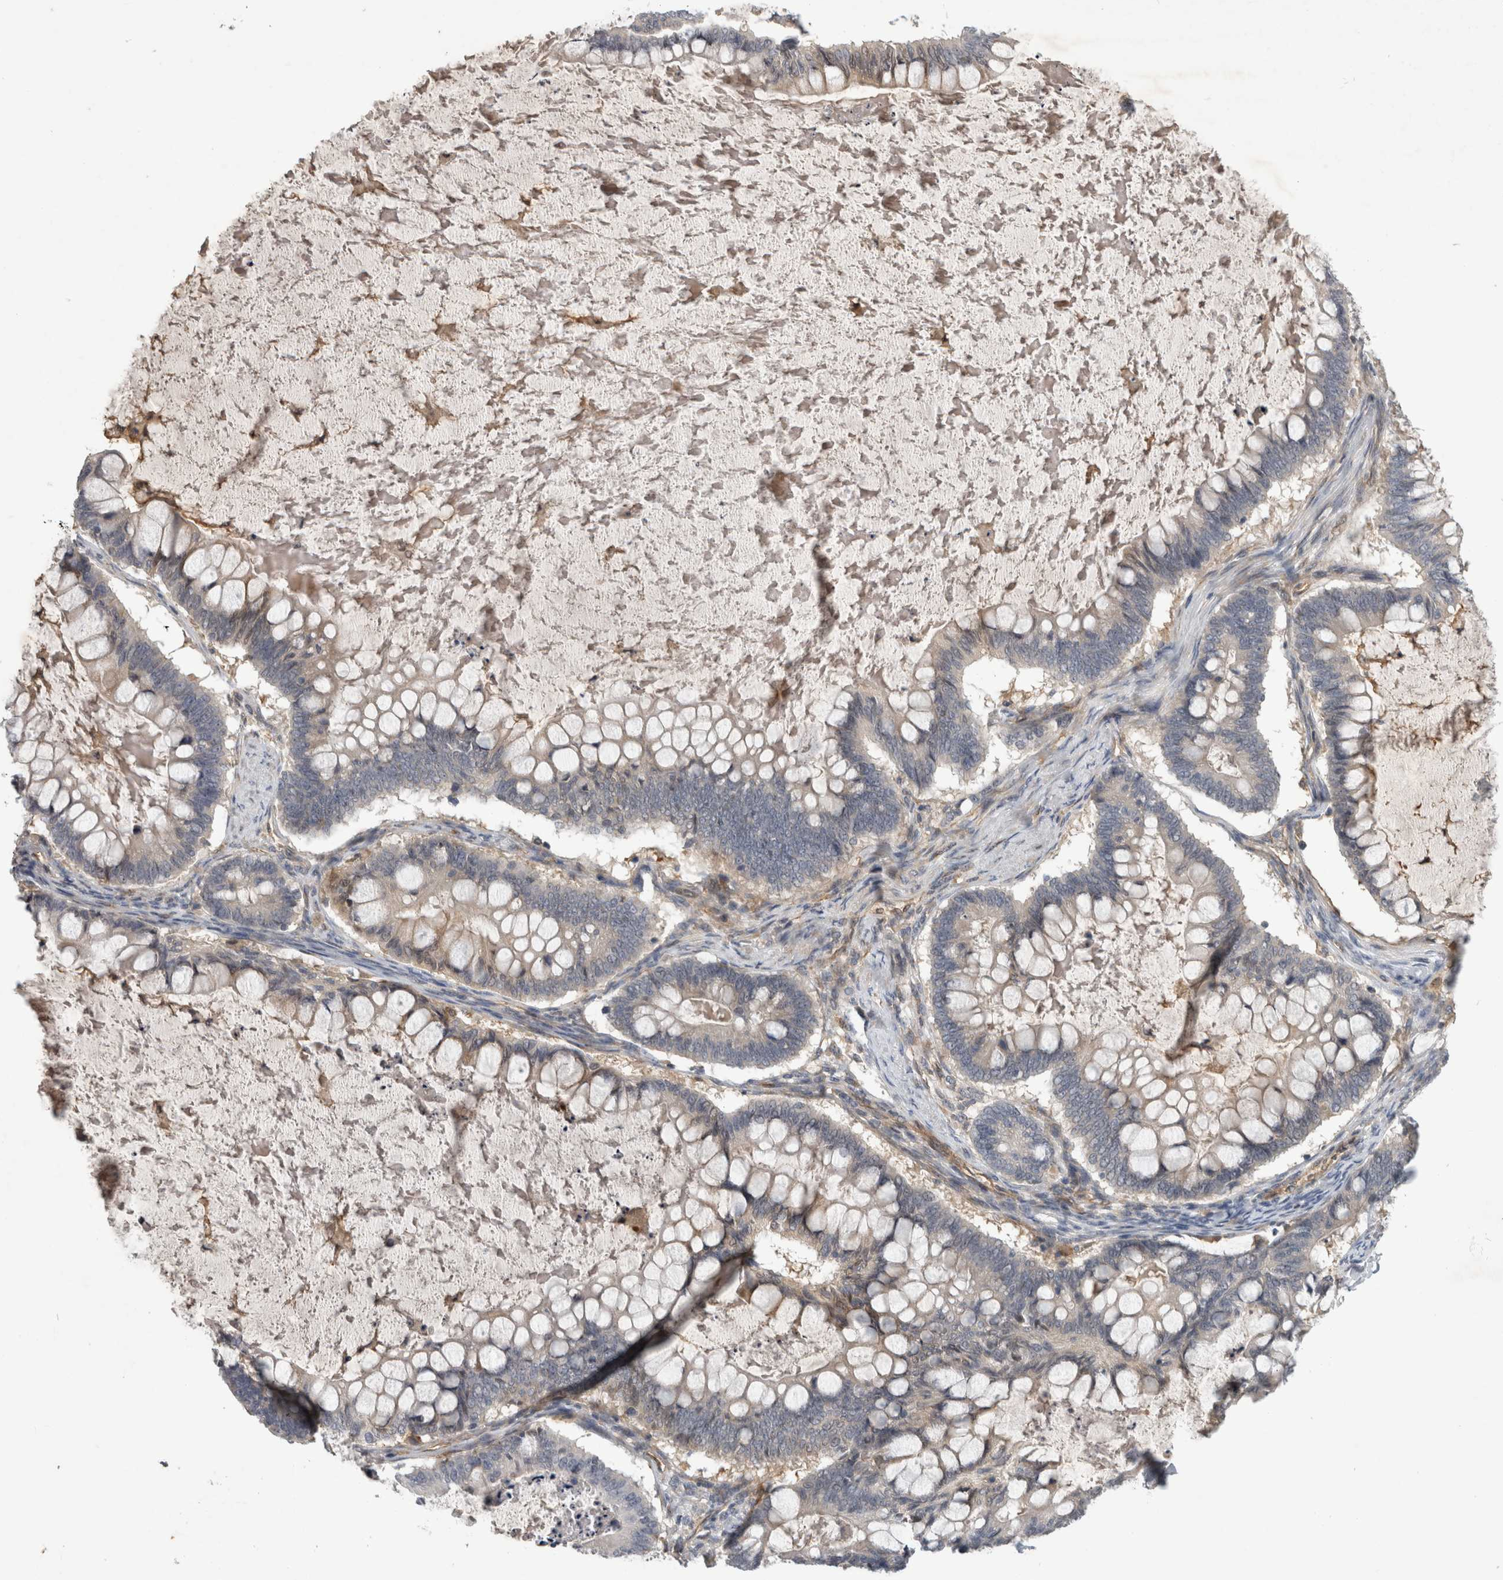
{"staining": {"intensity": "negative", "quantity": "none", "location": "none"}, "tissue": "ovarian cancer", "cell_type": "Tumor cells", "image_type": "cancer", "snomed": [{"axis": "morphology", "description": "Cystadenocarcinoma, mucinous, NOS"}, {"axis": "topography", "description": "Ovary"}], "caption": "Immunohistochemical staining of ovarian cancer (mucinous cystadenocarcinoma) reveals no significant expression in tumor cells.", "gene": "ANKFY1", "patient": {"sex": "female", "age": 61}}